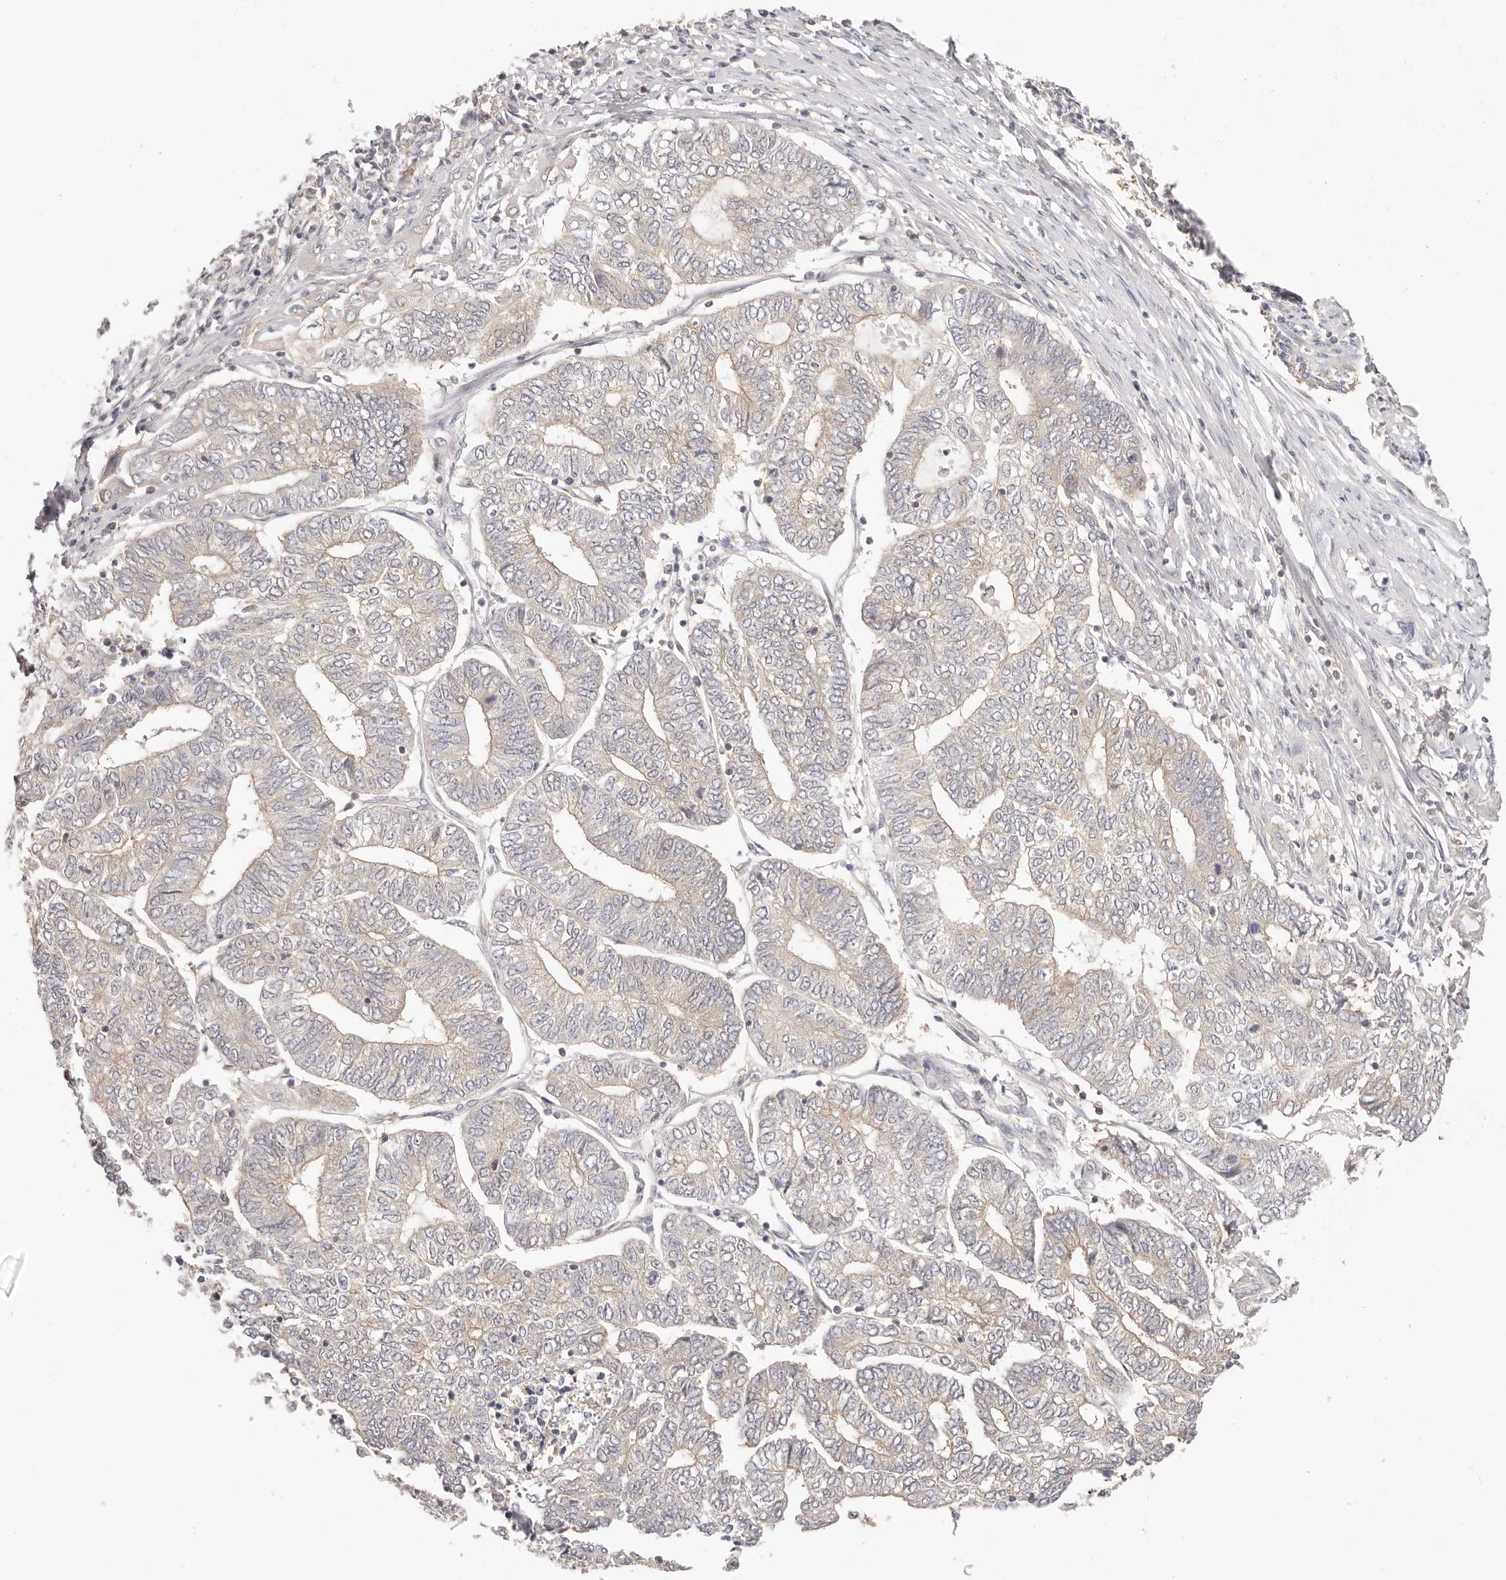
{"staining": {"intensity": "negative", "quantity": "none", "location": "none"}, "tissue": "endometrial cancer", "cell_type": "Tumor cells", "image_type": "cancer", "snomed": [{"axis": "morphology", "description": "Adenocarcinoma, NOS"}, {"axis": "topography", "description": "Uterus"}, {"axis": "topography", "description": "Endometrium"}], "caption": "Tumor cells show no significant staining in adenocarcinoma (endometrial).", "gene": "DTNBP1", "patient": {"sex": "female", "age": 70}}